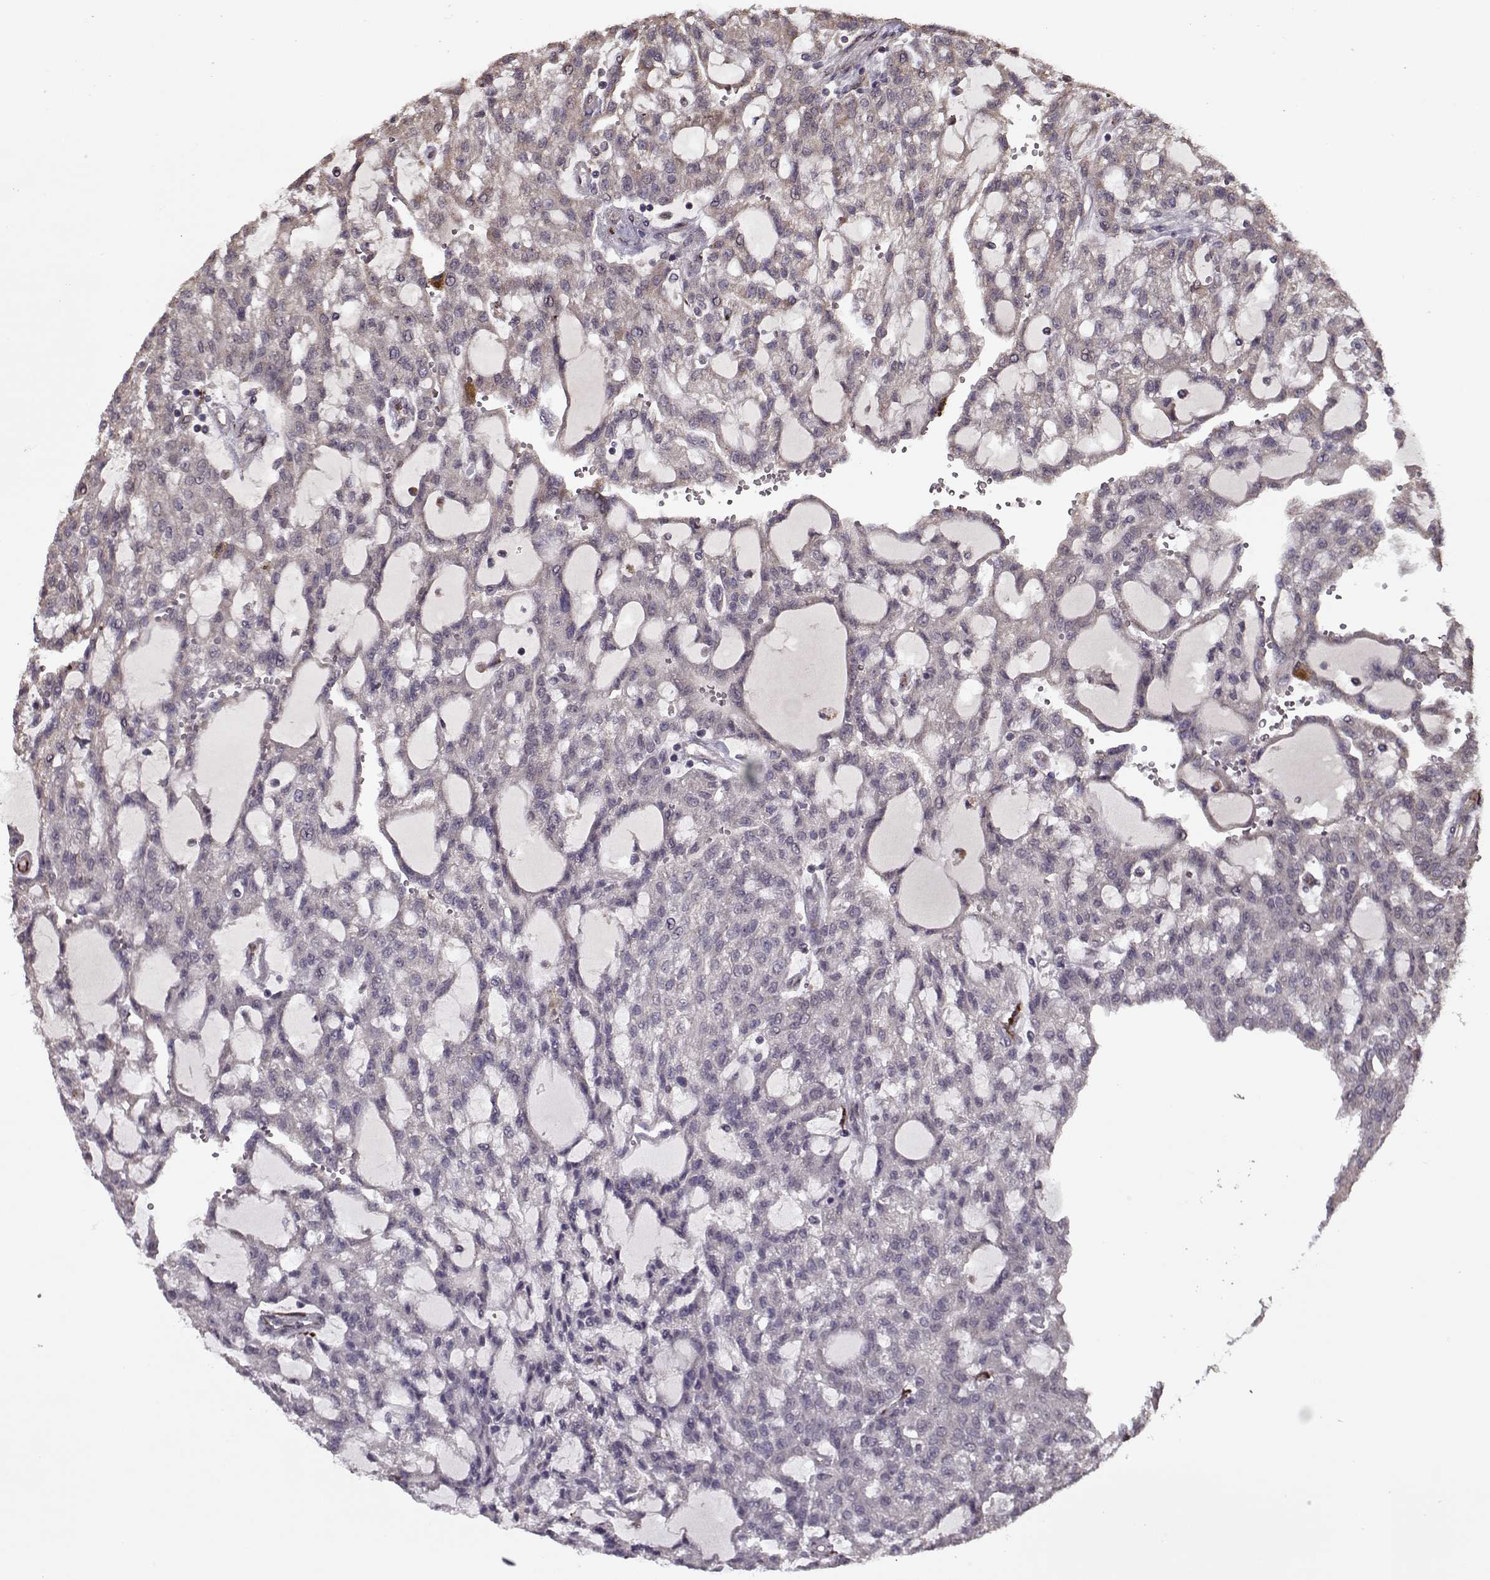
{"staining": {"intensity": "weak", "quantity": "25%-75%", "location": "cytoplasmic/membranous"}, "tissue": "renal cancer", "cell_type": "Tumor cells", "image_type": "cancer", "snomed": [{"axis": "morphology", "description": "Adenocarcinoma, NOS"}, {"axis": "topography", "description": "Kidney"}], "caption": "Protein expression analysis of adenocarcinoma (renal) demonstrates weak cytoplasmic/membranous positivity in about 25%-75% of tumor cells.", "gene": "IMMP1L", "patient": {"sex": "male", "age": 63}}